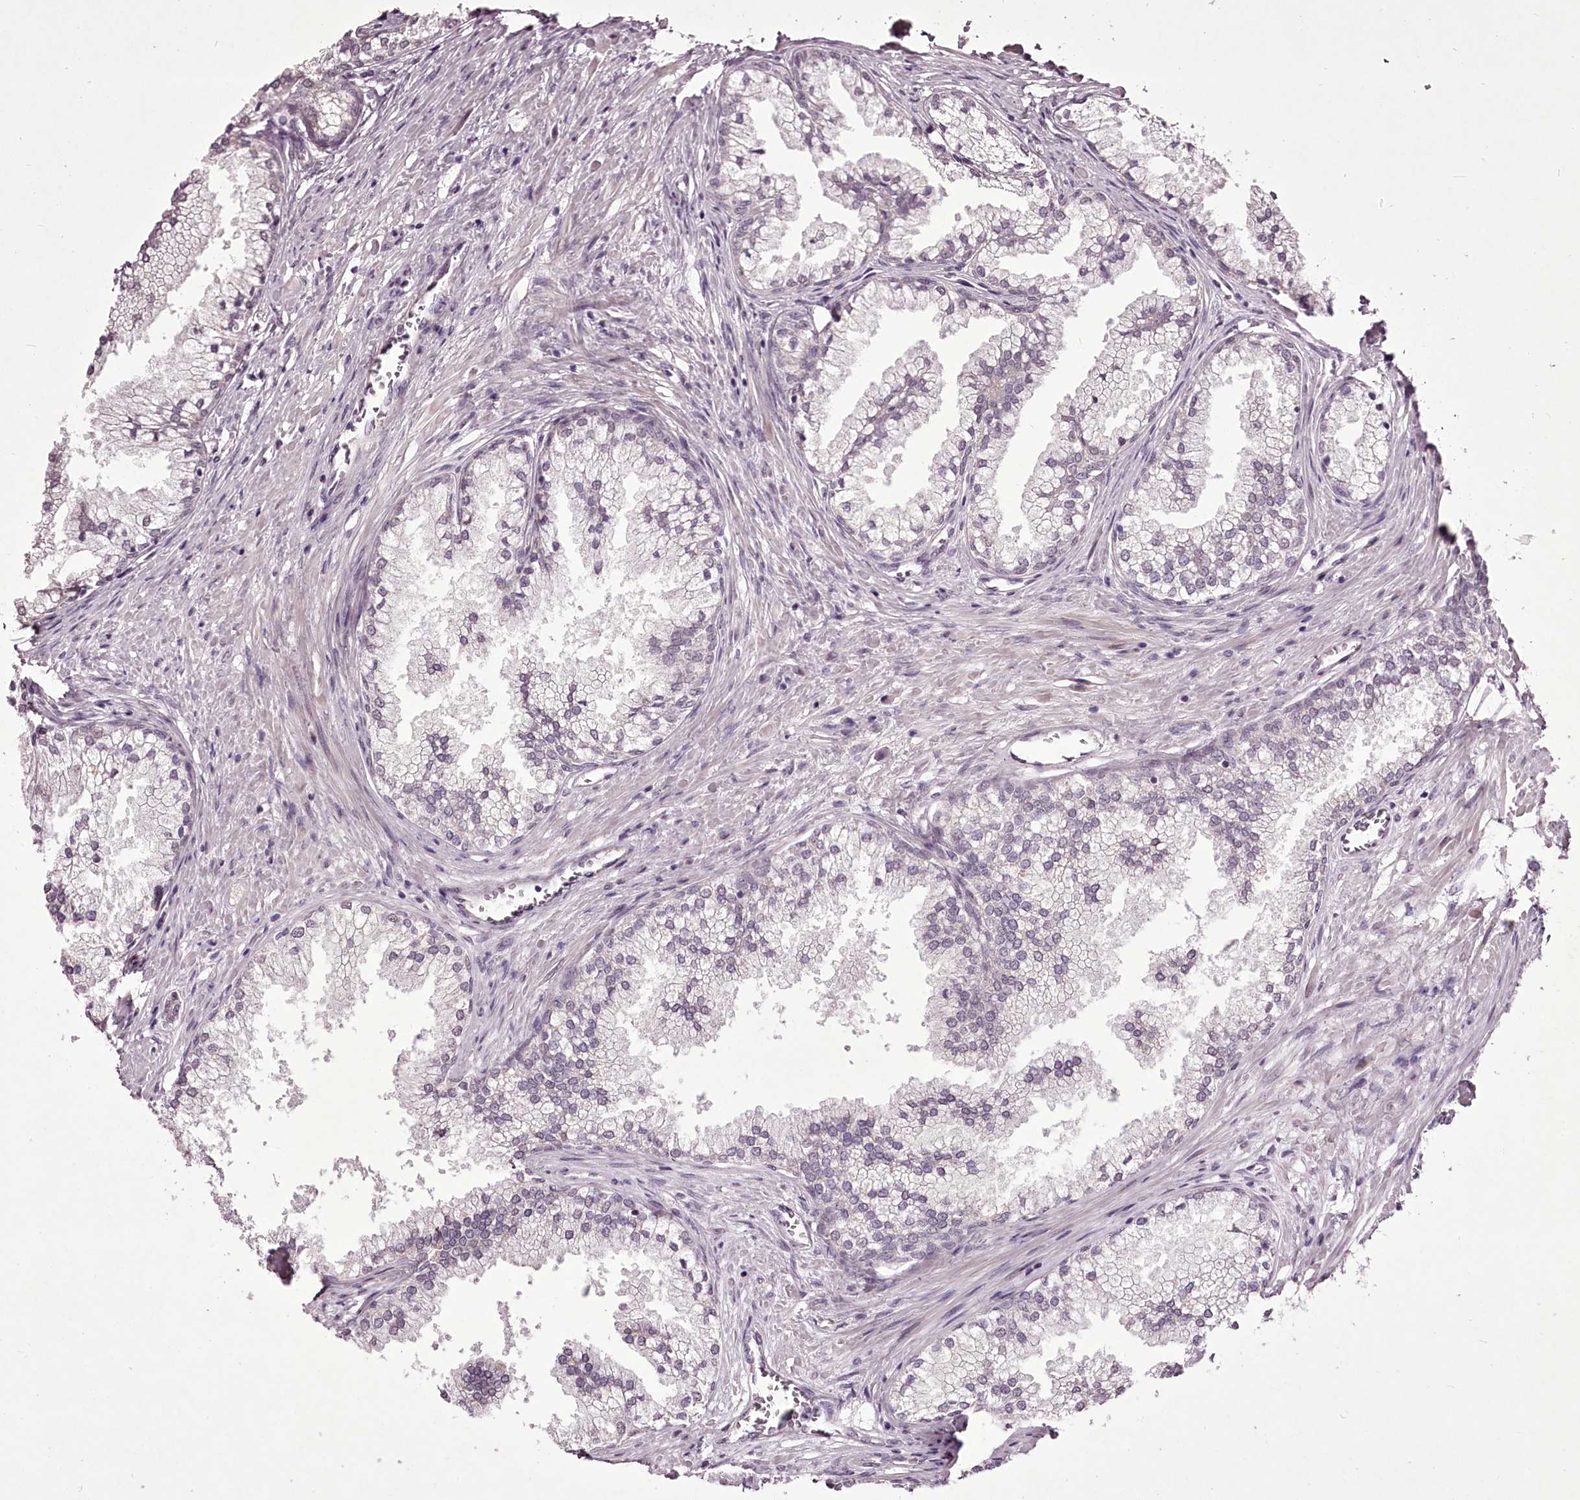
{"staining": {"intensity": "negative", "quantity": "none", "location": "none"}, "tissue": "prostate cancer", "cell_type": "Tumor cells", "image_type": "cancer", "snomed": [{"axis": "morphology", "description": "Adenocarcinoma, High grade"}, {"axis": "topography", "description": "Prostate"}], "caption": "Tumor cells are negative for brown protein staining in high-grade adenocarcinoma (prostate).", "gene": "C1orf56", "patient": {"sex": "male", "age": 69}}